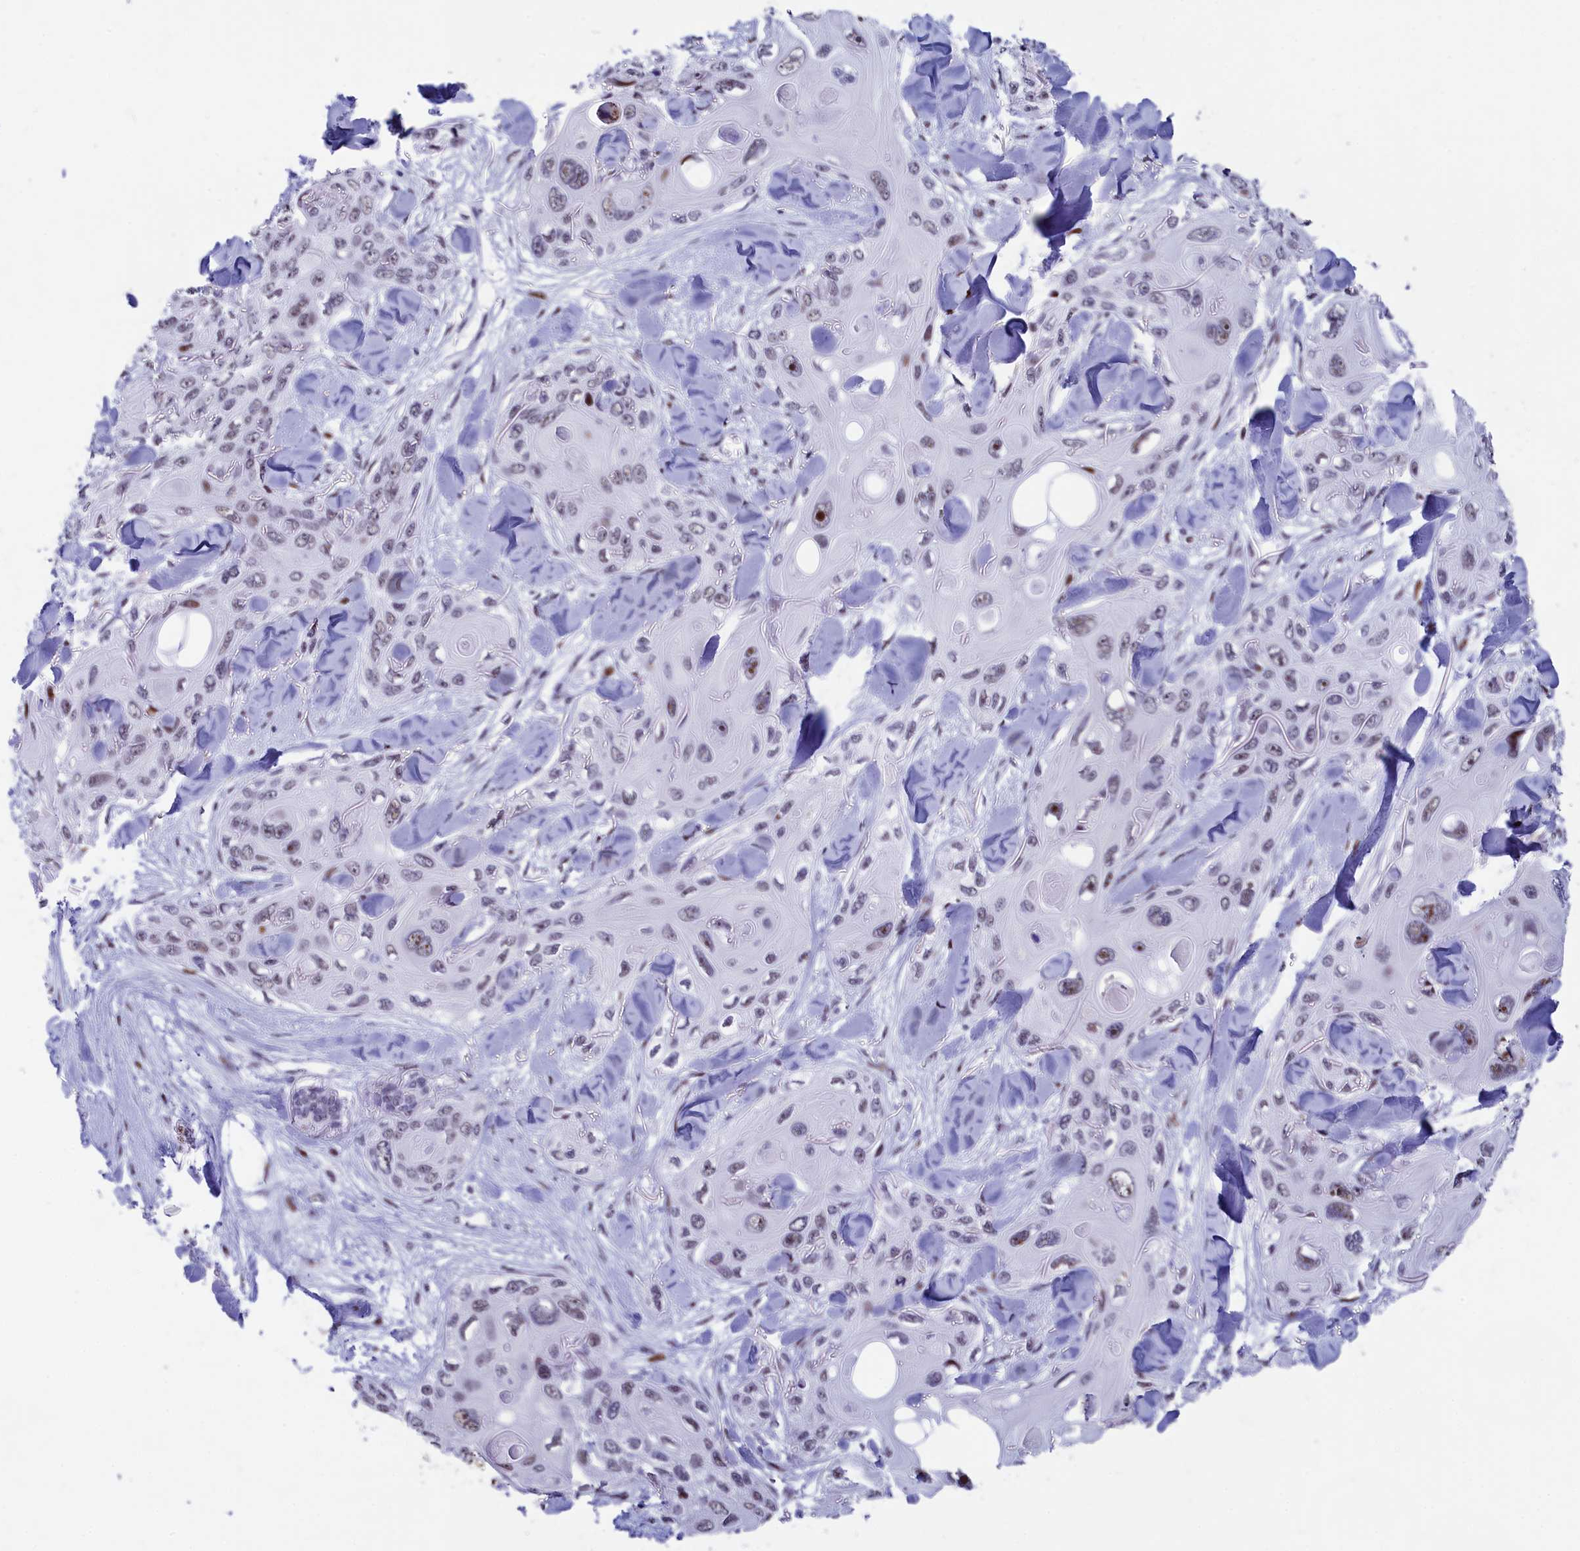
{"staining": {"intensity": "weak", "quantity": "<25%", "location": "nuclear"}, "tissue": "skin cancer", "cell_type": "Tumor cells", "image_type": "cancer", "snomed": [{"axis": "morphology", "description": "Normal tissue, NOS"}, {"axis": "morphology", "description": "Squamous cell carcinoma, NOS"}, {"axis": "topography", "description": "Skin"}], "caption": "A high-resolution micrograph shows immunohistochemistry staining of skin squamous cell carcinoma, which reveals no significant expression in tumor cells.", "gene": "NSA2", "patient": {"sex": "male", "age": 72}}